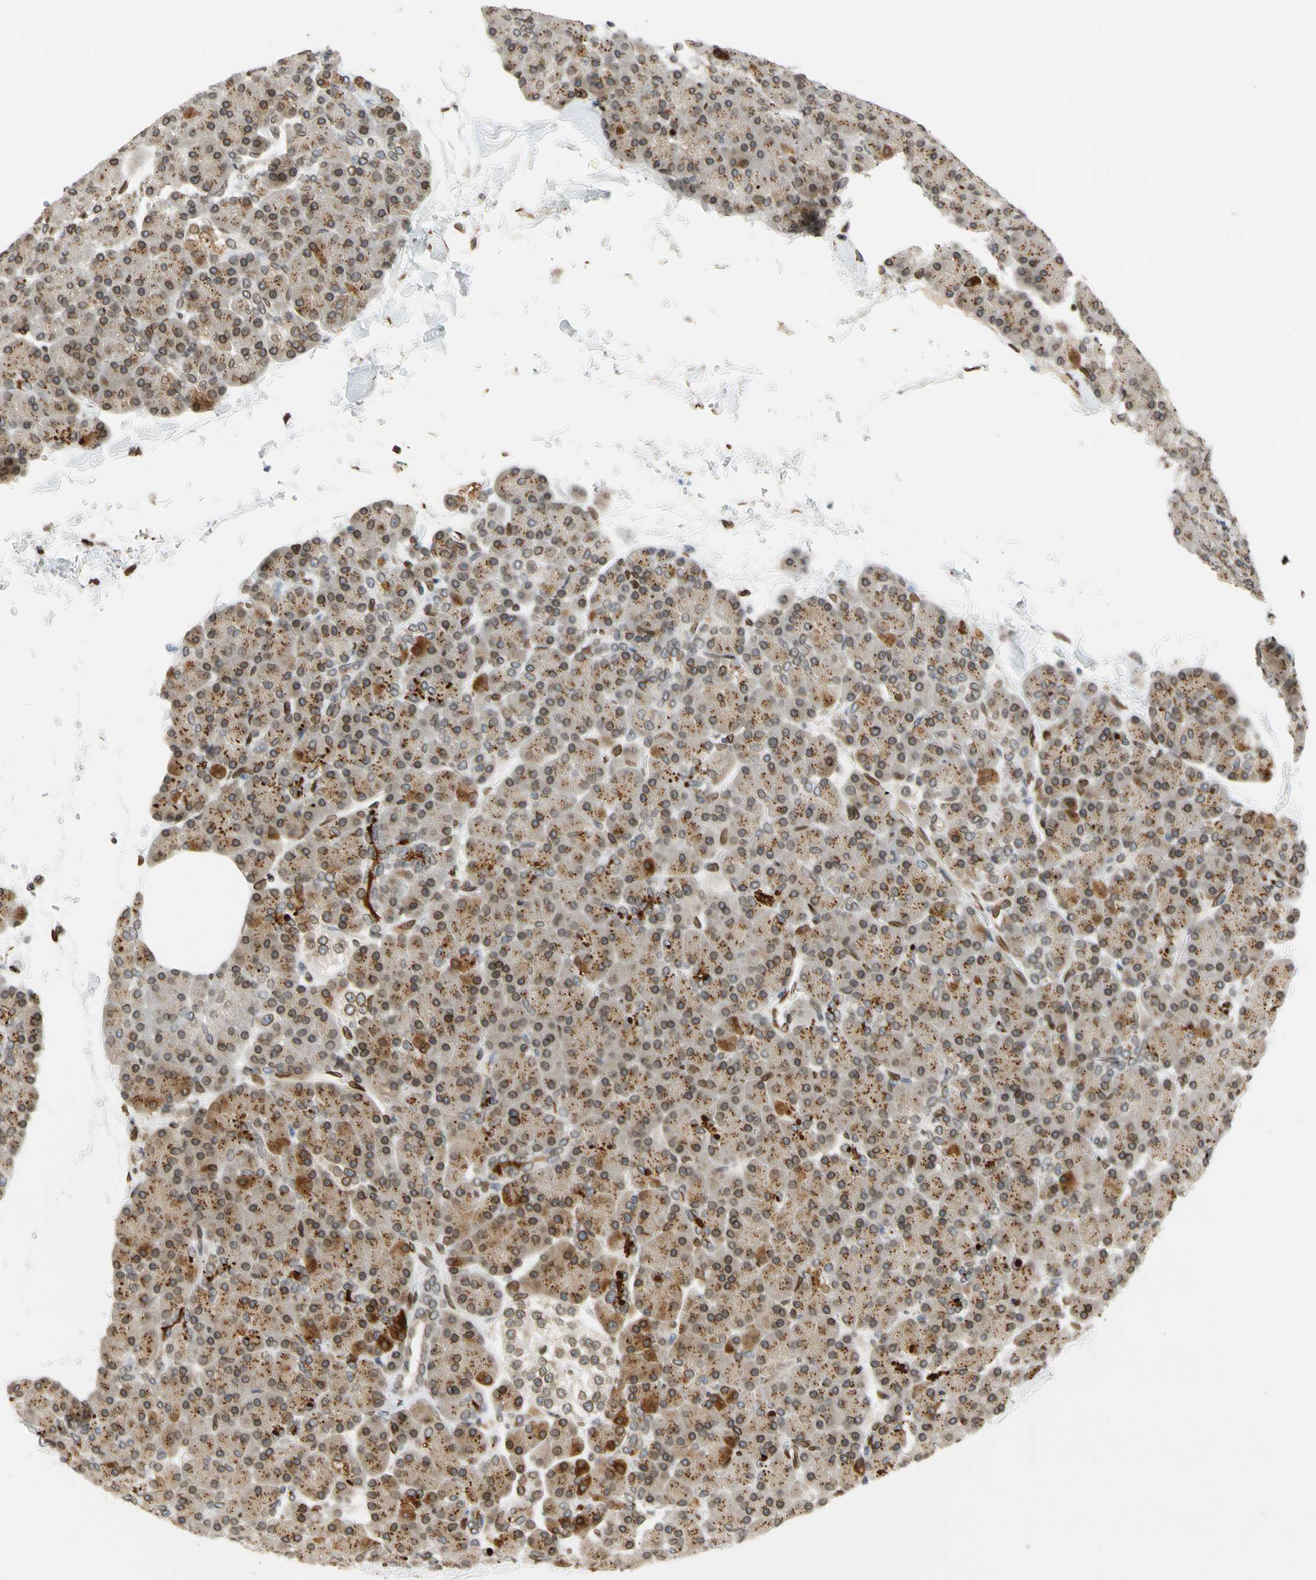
{"staining": {"intensity": "strong", "quantity": ">75%", "location": "cytoplasmic/membranous,nuclear"}, "tissue": "pancreas", "cell_type": "Exocrine glandular cells", "image_type": "normal", "snomed": [{"axis": "morphology", "description": "Normal tissue, NOS"}, {"axis": "topography", "description": "Pancreas"}], "caption": "DAB (3,3'-diaminobenzidine) immunohistochemical staining of benign human pancreas shows strong cytoplasmic/membranous,nuclear protein expression in approximately >75% of exocrine glandular cells.", "gene": "SUN1", "patient": {"sex": "female", "age": 43}}